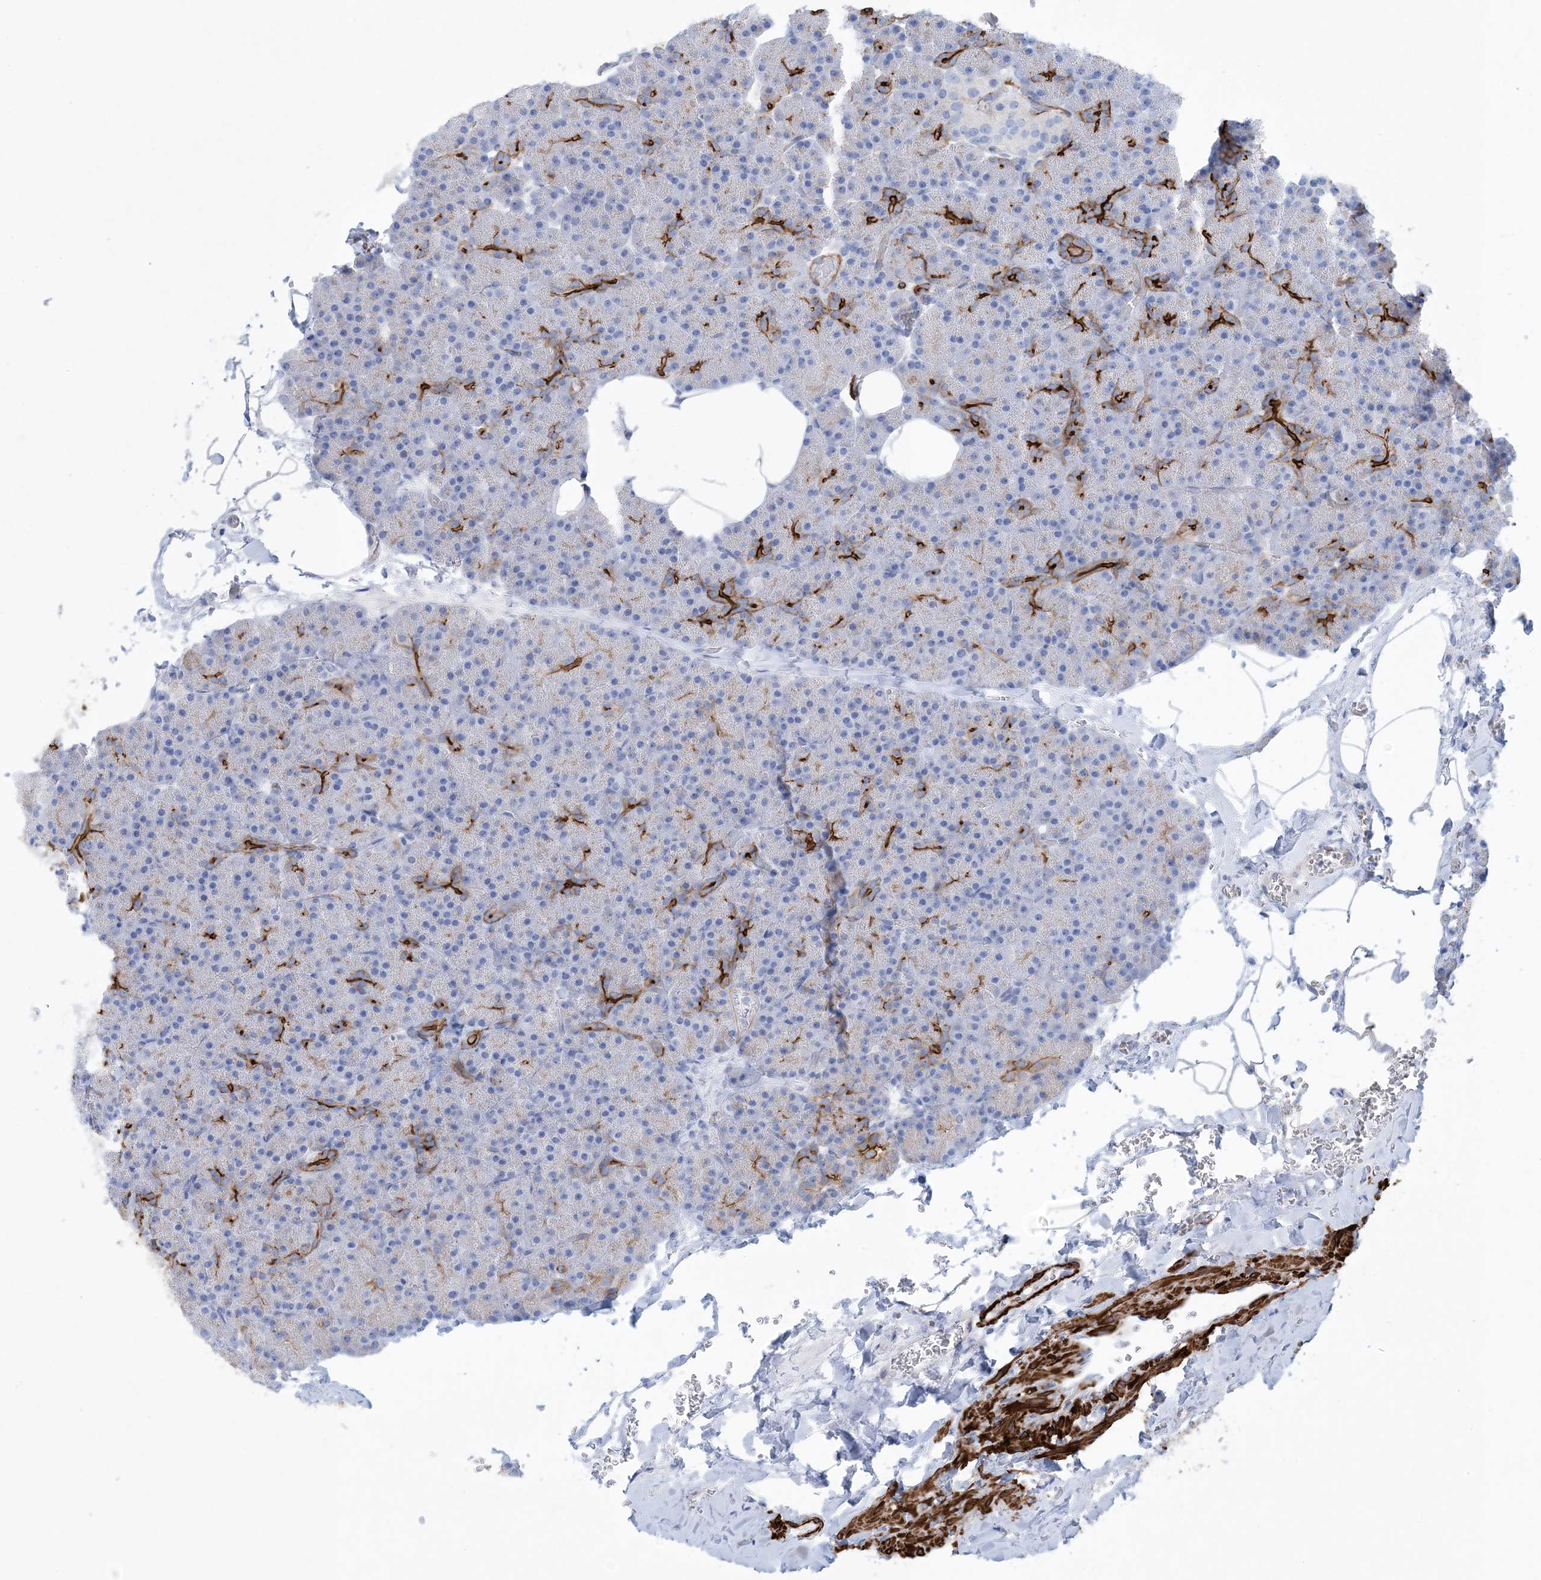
{"staining": {"intensity": "strong", "quantity": "25%-75%", "location": "cytoplasmic/membranous"}, "tissue": "pancreas", "cell_type": "Exocrine glandular cells", "image_type": "normal", "snomed": [{"axis": "morphology", "description": "Normal tissue, NOS"}, {"axis": "morphology", "description": "Carcinoid, malignant, NOS"}, {"axis": "topography", "description": "Pancreas"}], "caption": "Pancreas stained with immunohistochemistry (IHC) reveals strong cytoplasmic/membranous positivity in approximately 25%-75% of exocrine glandular cells.", "gene": "SHANK1", "patient": {"sex": "female", "age": 35}}